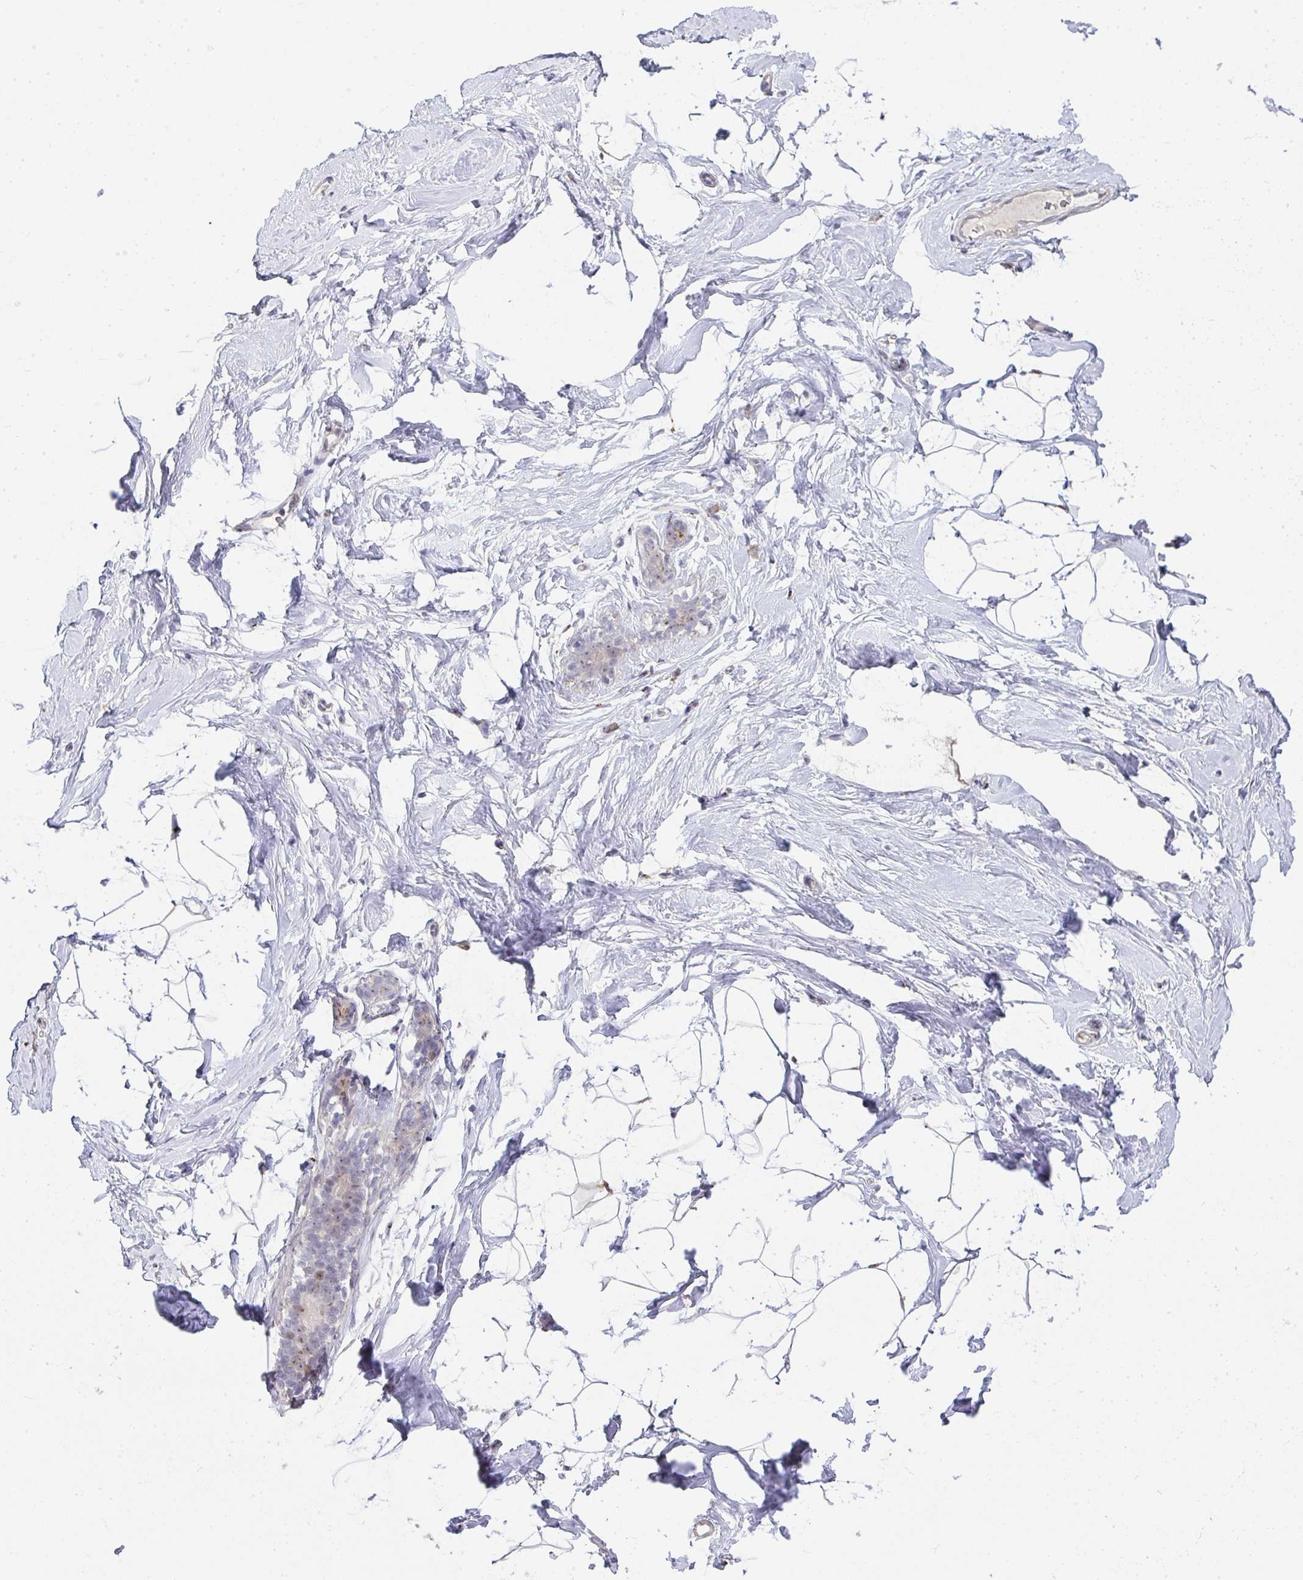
{"staining": {"intensity": "negative", "quantity": "none", "location": "none"}, "tissue": "breast", "cell_type": "Adipocytes", "image_type": "normal", "snomed": [{"axis": "morphology", "description": "Normal tissue, NOS"}, {"axis": "topography", "description": "Breast"}], "caption": "This histopathology image is of benign breast stained with IHC to label a protein in brown with the nuclei are counter-stained blue. There is no positivity in adipocytes. (Stains: DAB immunohistochemistry with hematoxylin counter stain, Microscopy: brightfield microscopy at high magnification).", "gene": "GALNT16", "patient": {"sex": "female", "age": 32}}